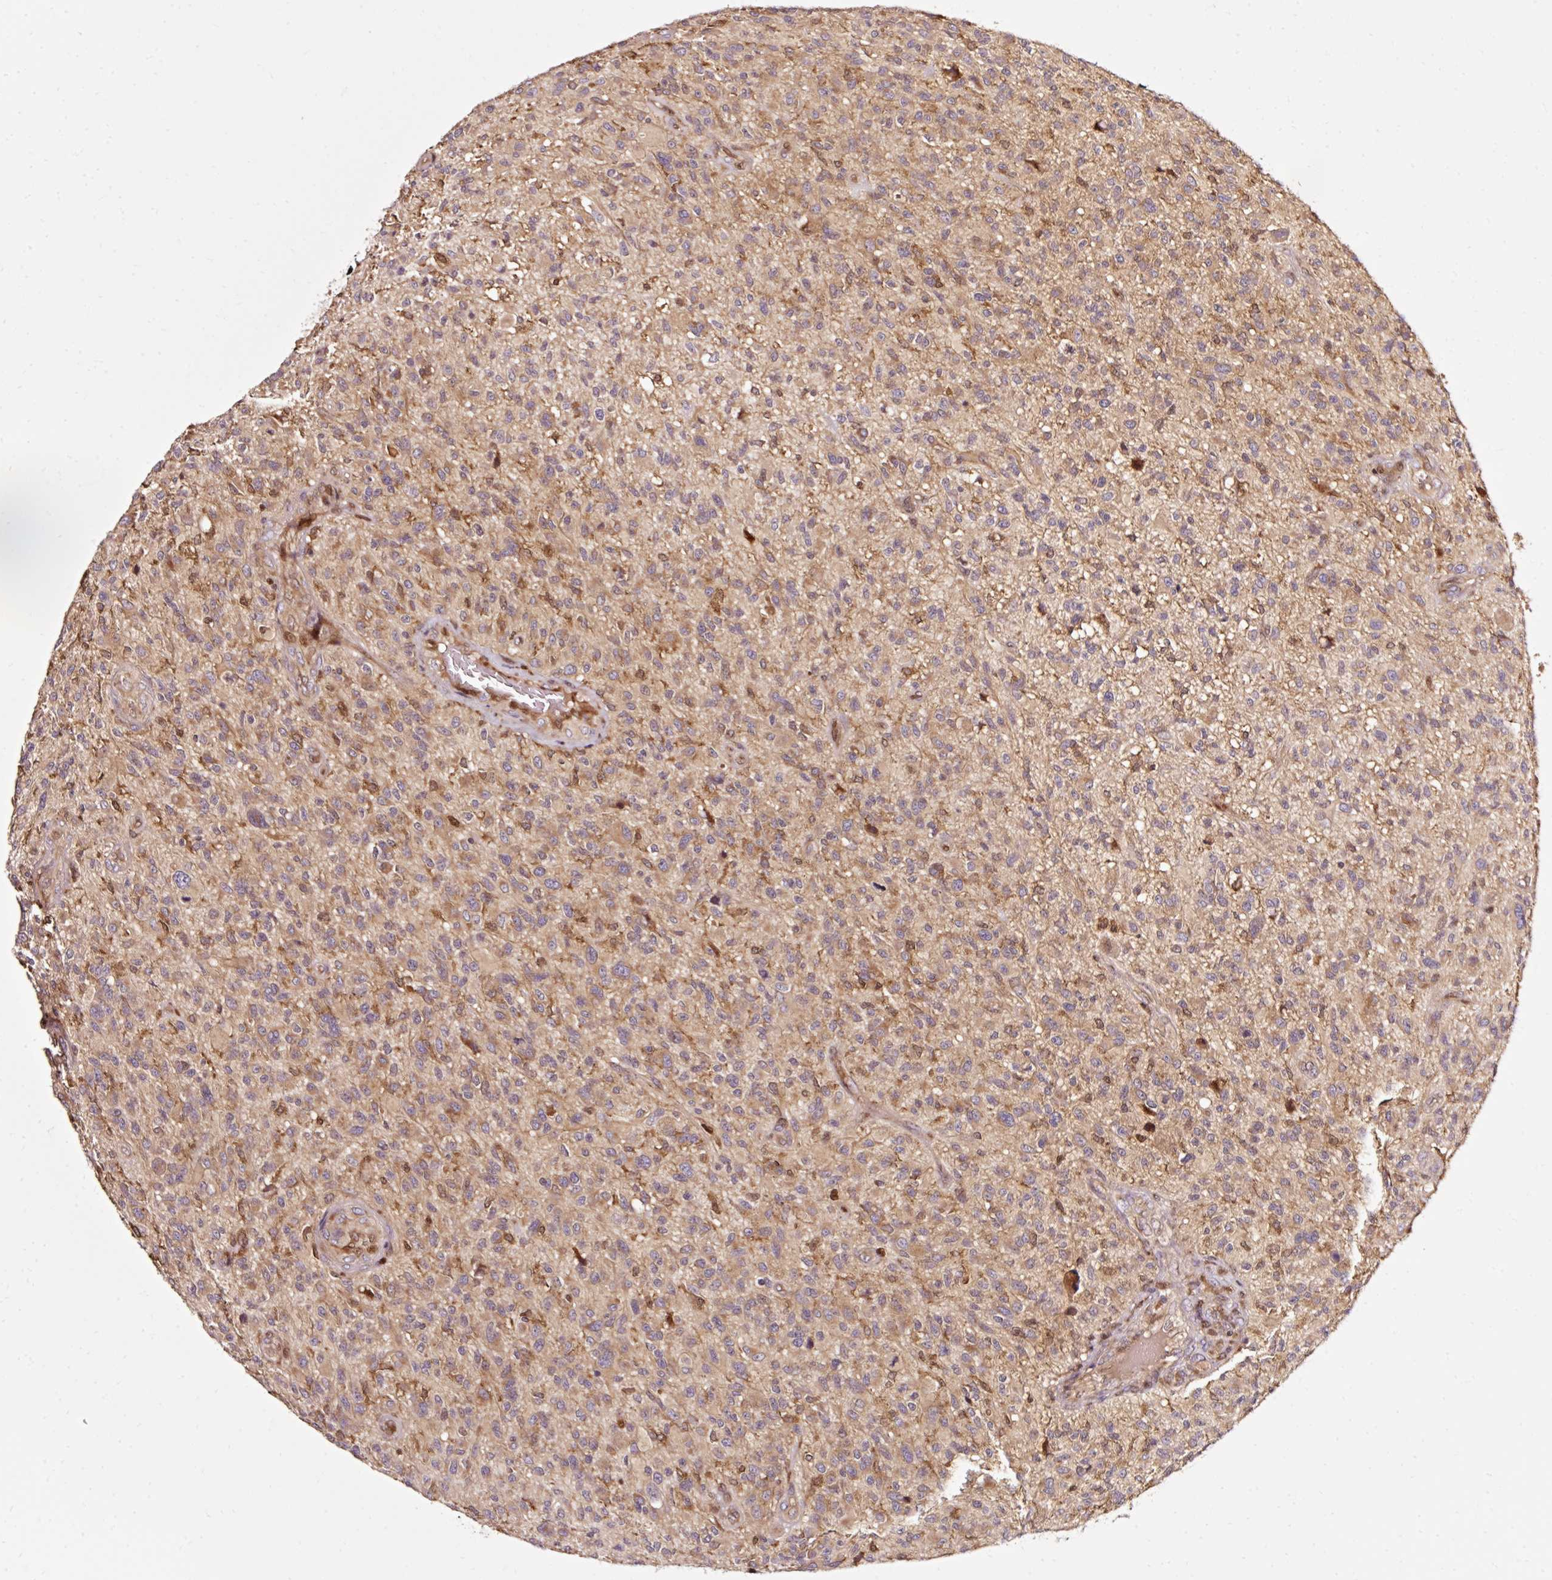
{"staining": {"intensity": "weak", "quantity": "<25%", "location": "cytoplasmic/membranous"}, "tissue": "glioma", "cell_type": "Tumor cells", "image_type": "cancer", "snomed": [{"axis": "morphology", "description": "Glioma, malignant, High grade"}, {"axis": "topography", "description": "Brain"}], "caption": "Image shows no protein expression in tumor cells of glioma tissue. (Immunohistochemistry (ihc), brightfield microscopy, high magnification).", "gene": "NAPA", "patient": {"sex": "male", "age": 47}}